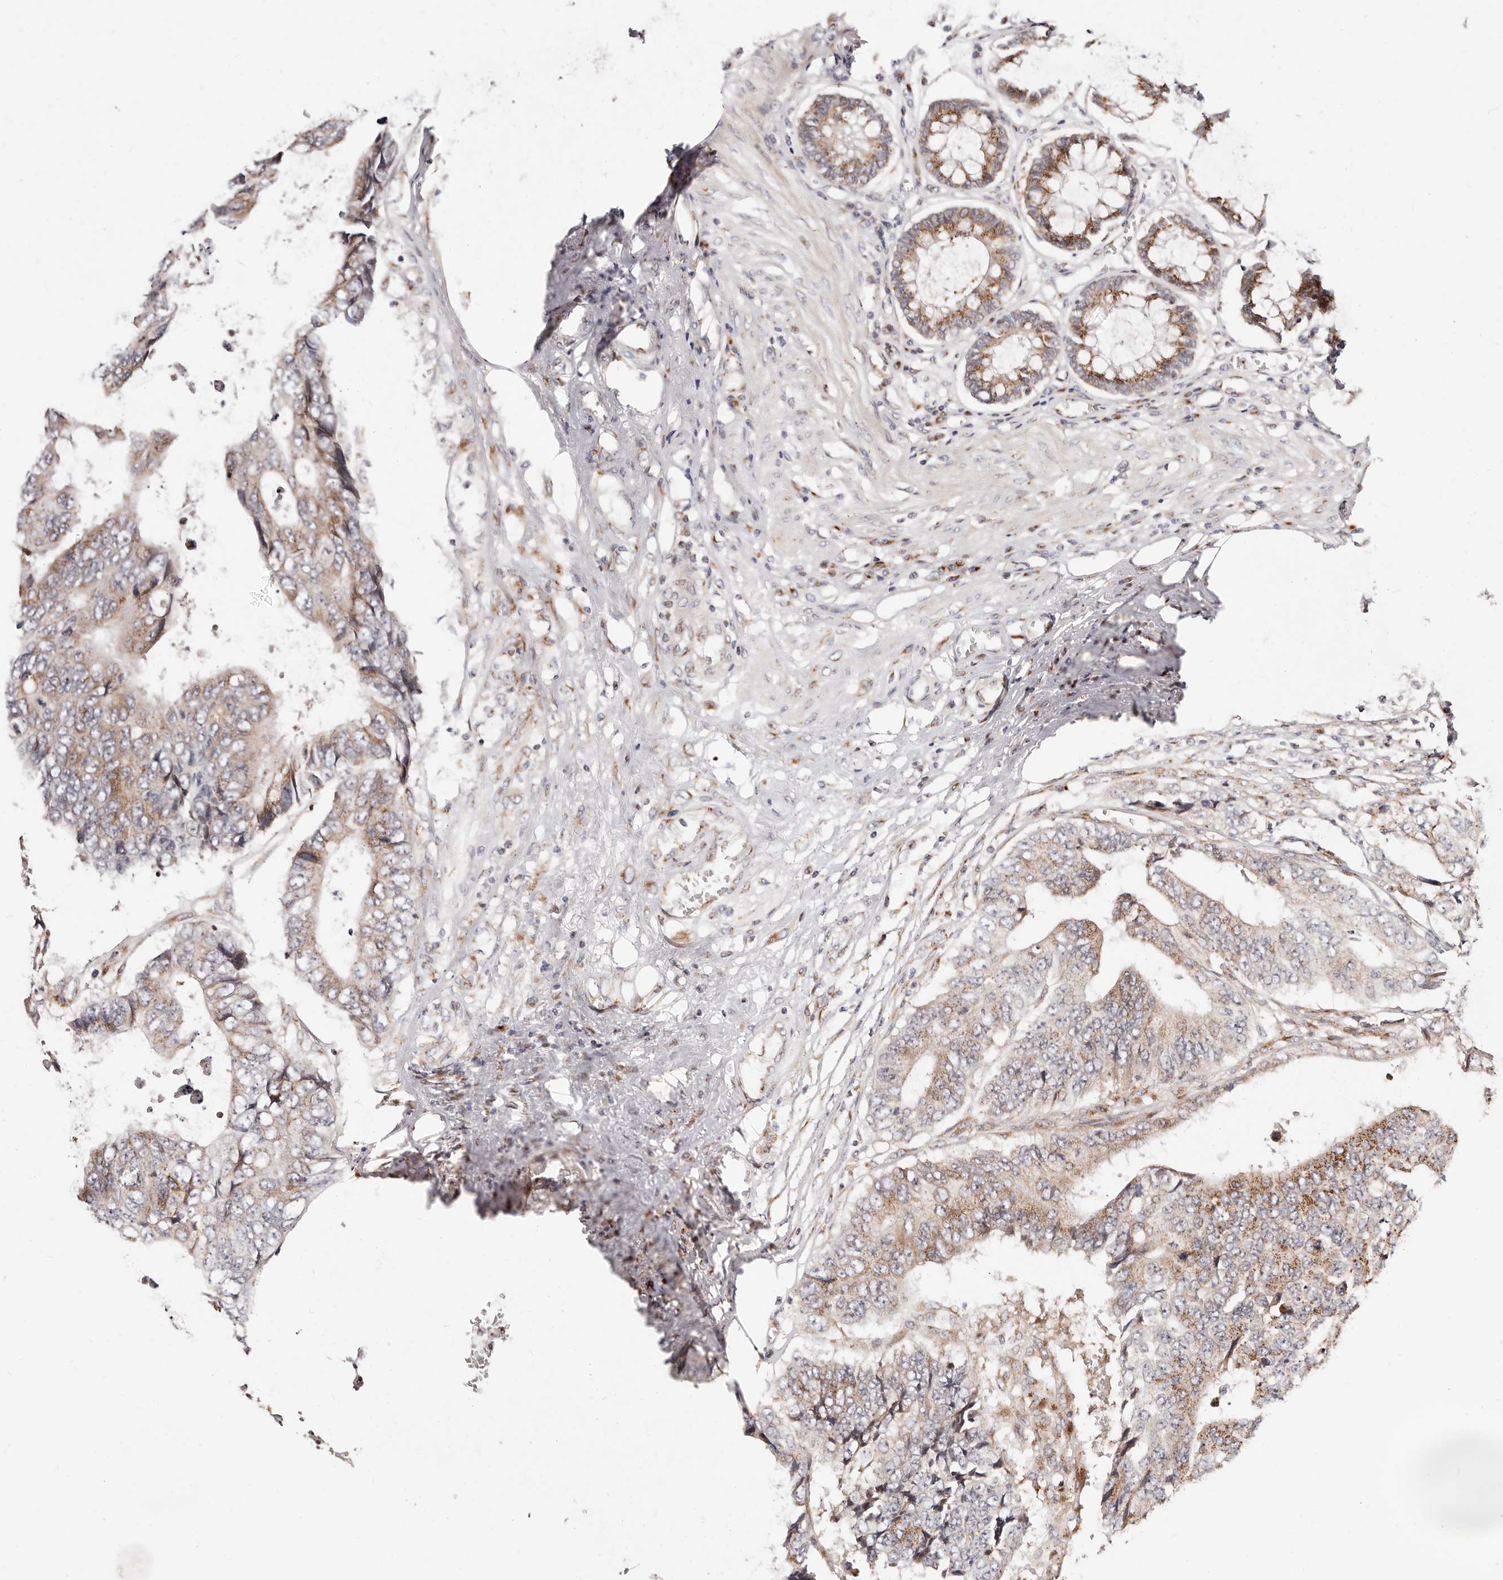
{"staining": {"intensity": "moderate", "quantity": "25%-75%", "location": "cytoplasmic/membranous"}, "tissue": "colorectal cancer", "cell_type": "Tumor cells", "image_type": "cancer", "snomed": [{"axis": "morphology", "description": "Adenocarcinoma, NOS"}, {"axis": "topography", "description": "Rectum"}], "caption": "IHC of adenocarcinoma (colorectal) reveals medium levels of moderate cytoplasmic/membranous positivity in approximately 25%-75% of tumor cells.", "gene": "MAPK6", "patient": {"sex": "male", "age": 84}}